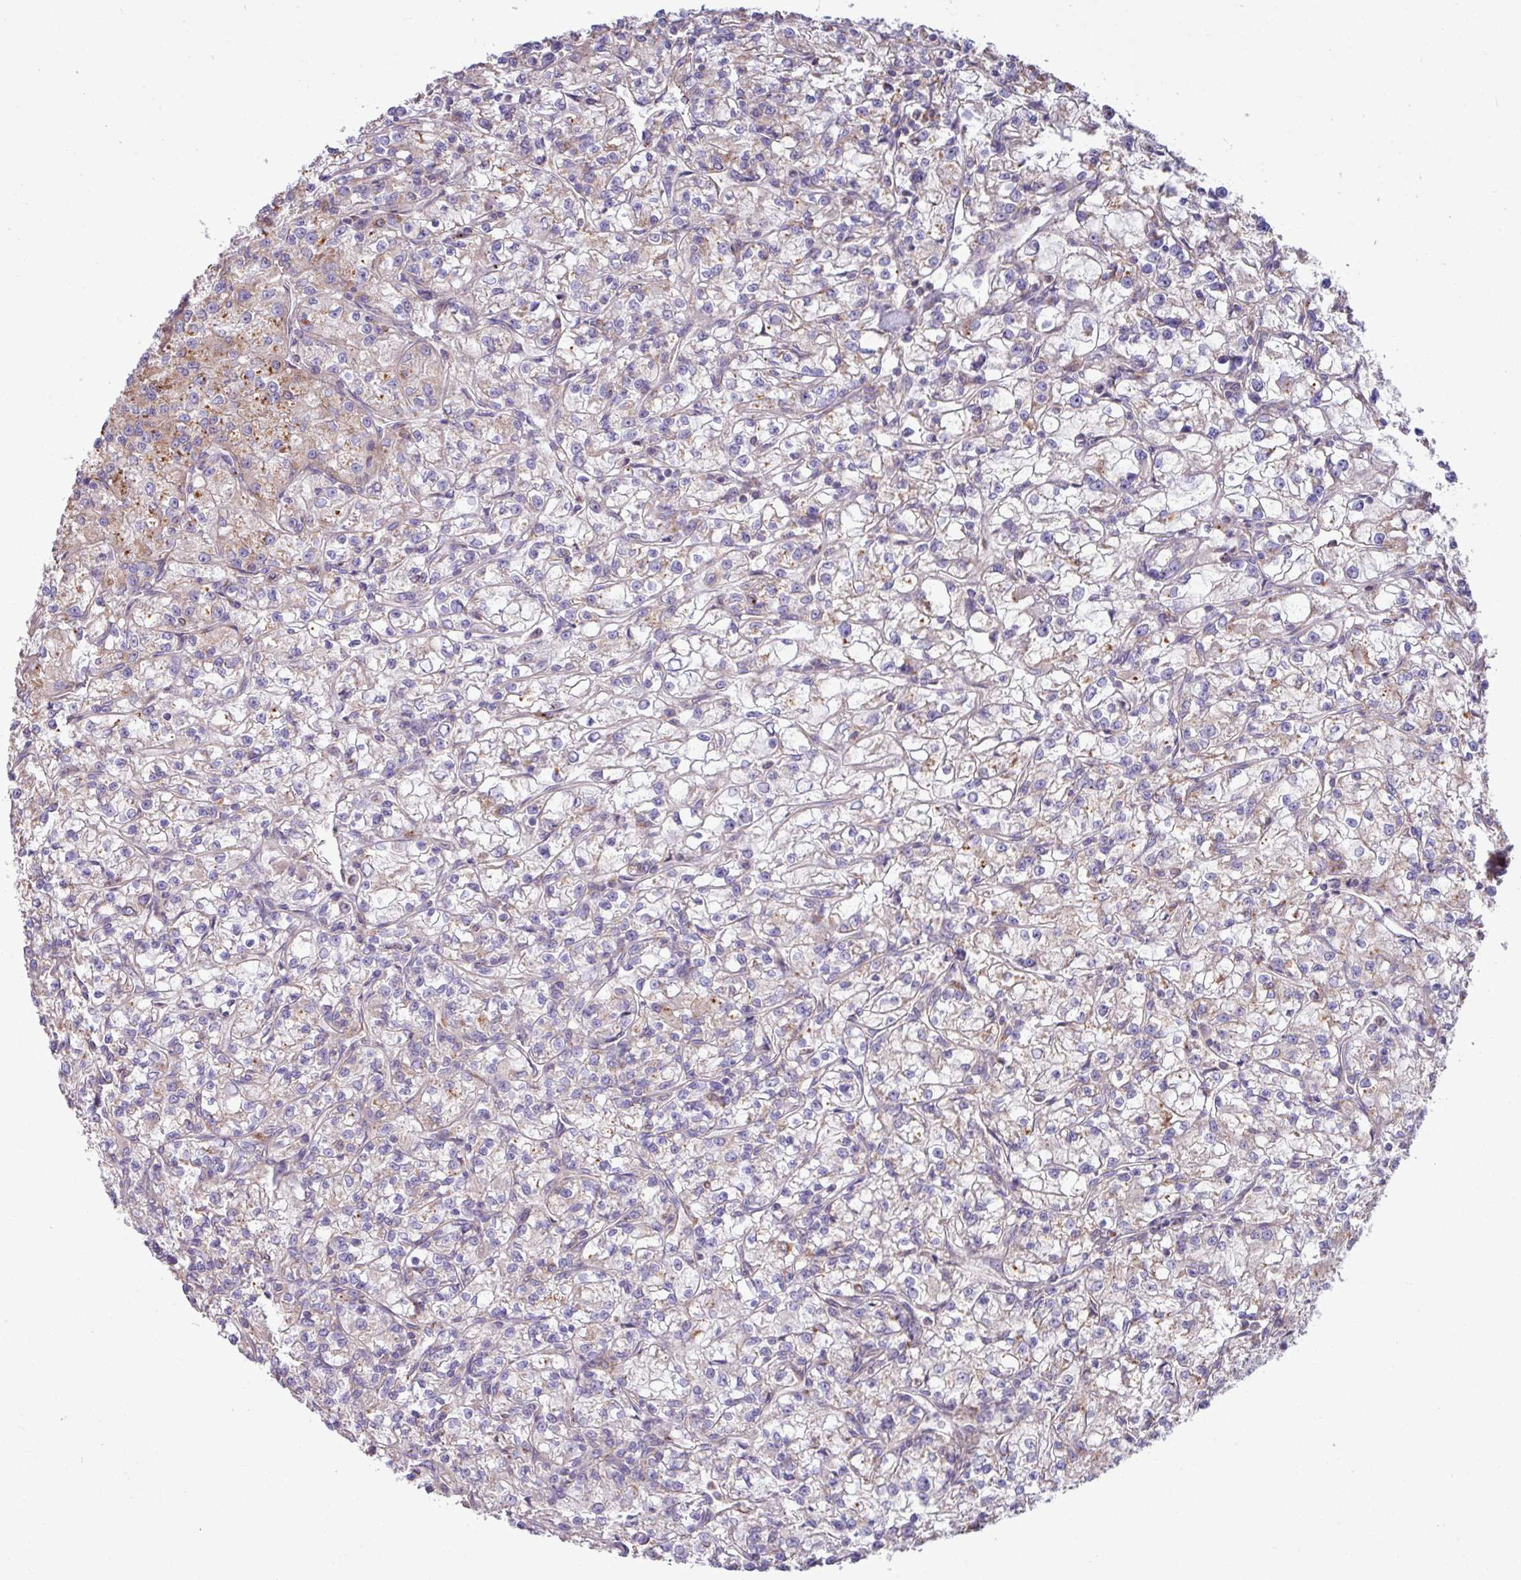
{"staining": {"intensity": "moderate", "quantity": "<25%", "location": "cytoplasmic/membranous"}, "tissue": "renal cancer", "cell_type": "Tumor cells", "image_type": "cancer", "snomed": [{"axis": "morphology", "description": "Adenocarcinoma, NOS"}, {"axis": "topography", "description": "Kidney"}], "caption": "Renal cancer stained with DAB immunohistochemistry displays low levels of moderate cytoplasmic/membranous staining in approximately <25% of tumor cells.", "gene": "PPM1J", "patient": {"sex": "female", "age": 59}}